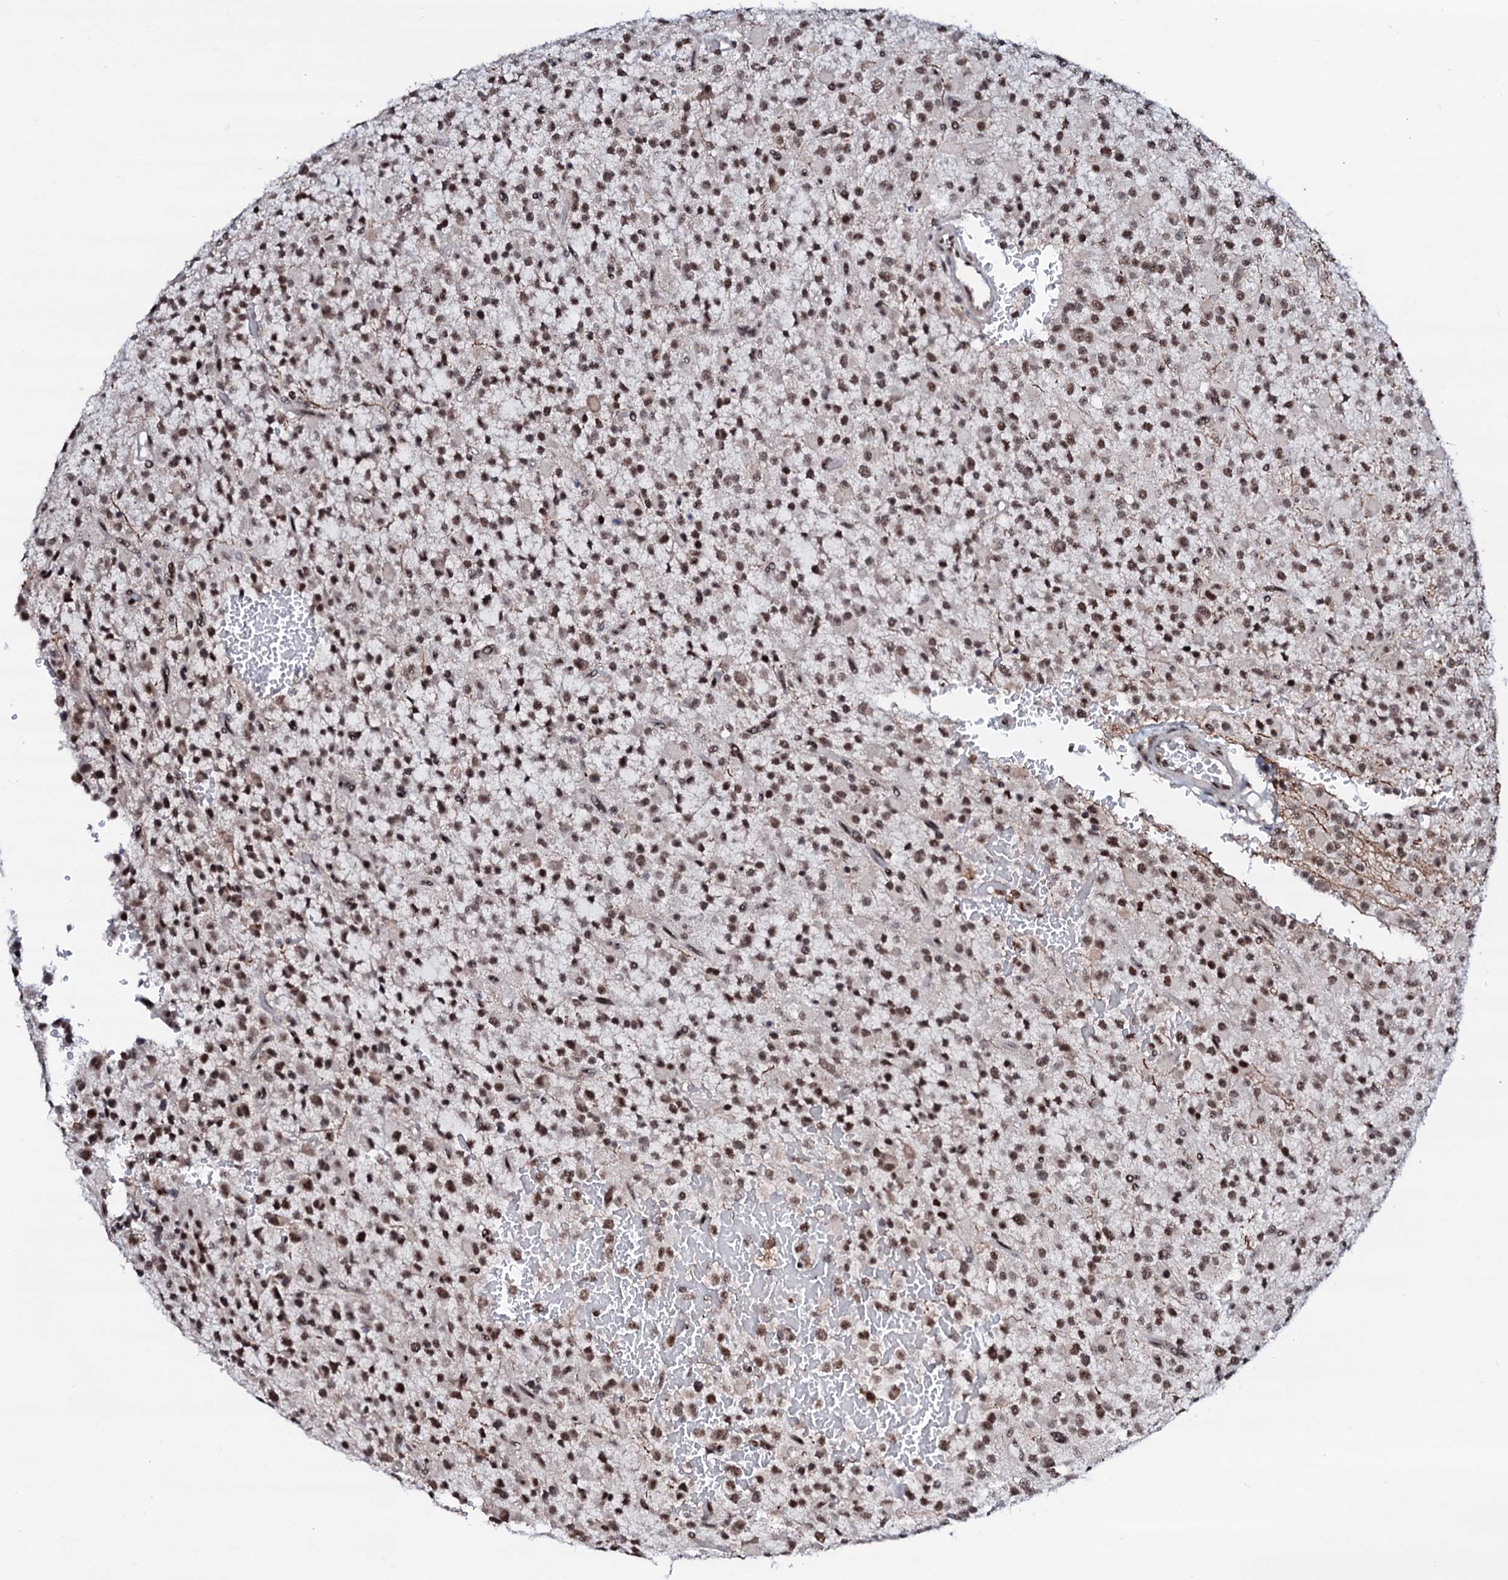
{"staining": {"intensity": "moderate", "quantity": ">75%", "location": "nuclear"}, "tissue": "glioma", "cell_type": "Tumor cells", "image_type": "cancer", "snomed": [{"axis": "morphology", "description": "Glioma, malignant, High grade"}, {"axis": "topography", "description": "Brain"}], "caption": "Immunohistochemical staining of human high-grade glioma (malignant) displays medium levels of moderate nuclear staining in approximately >75% of tumor cells.", "gene": "PRPF18", "patient": {"sex": "male", "age": 34}}